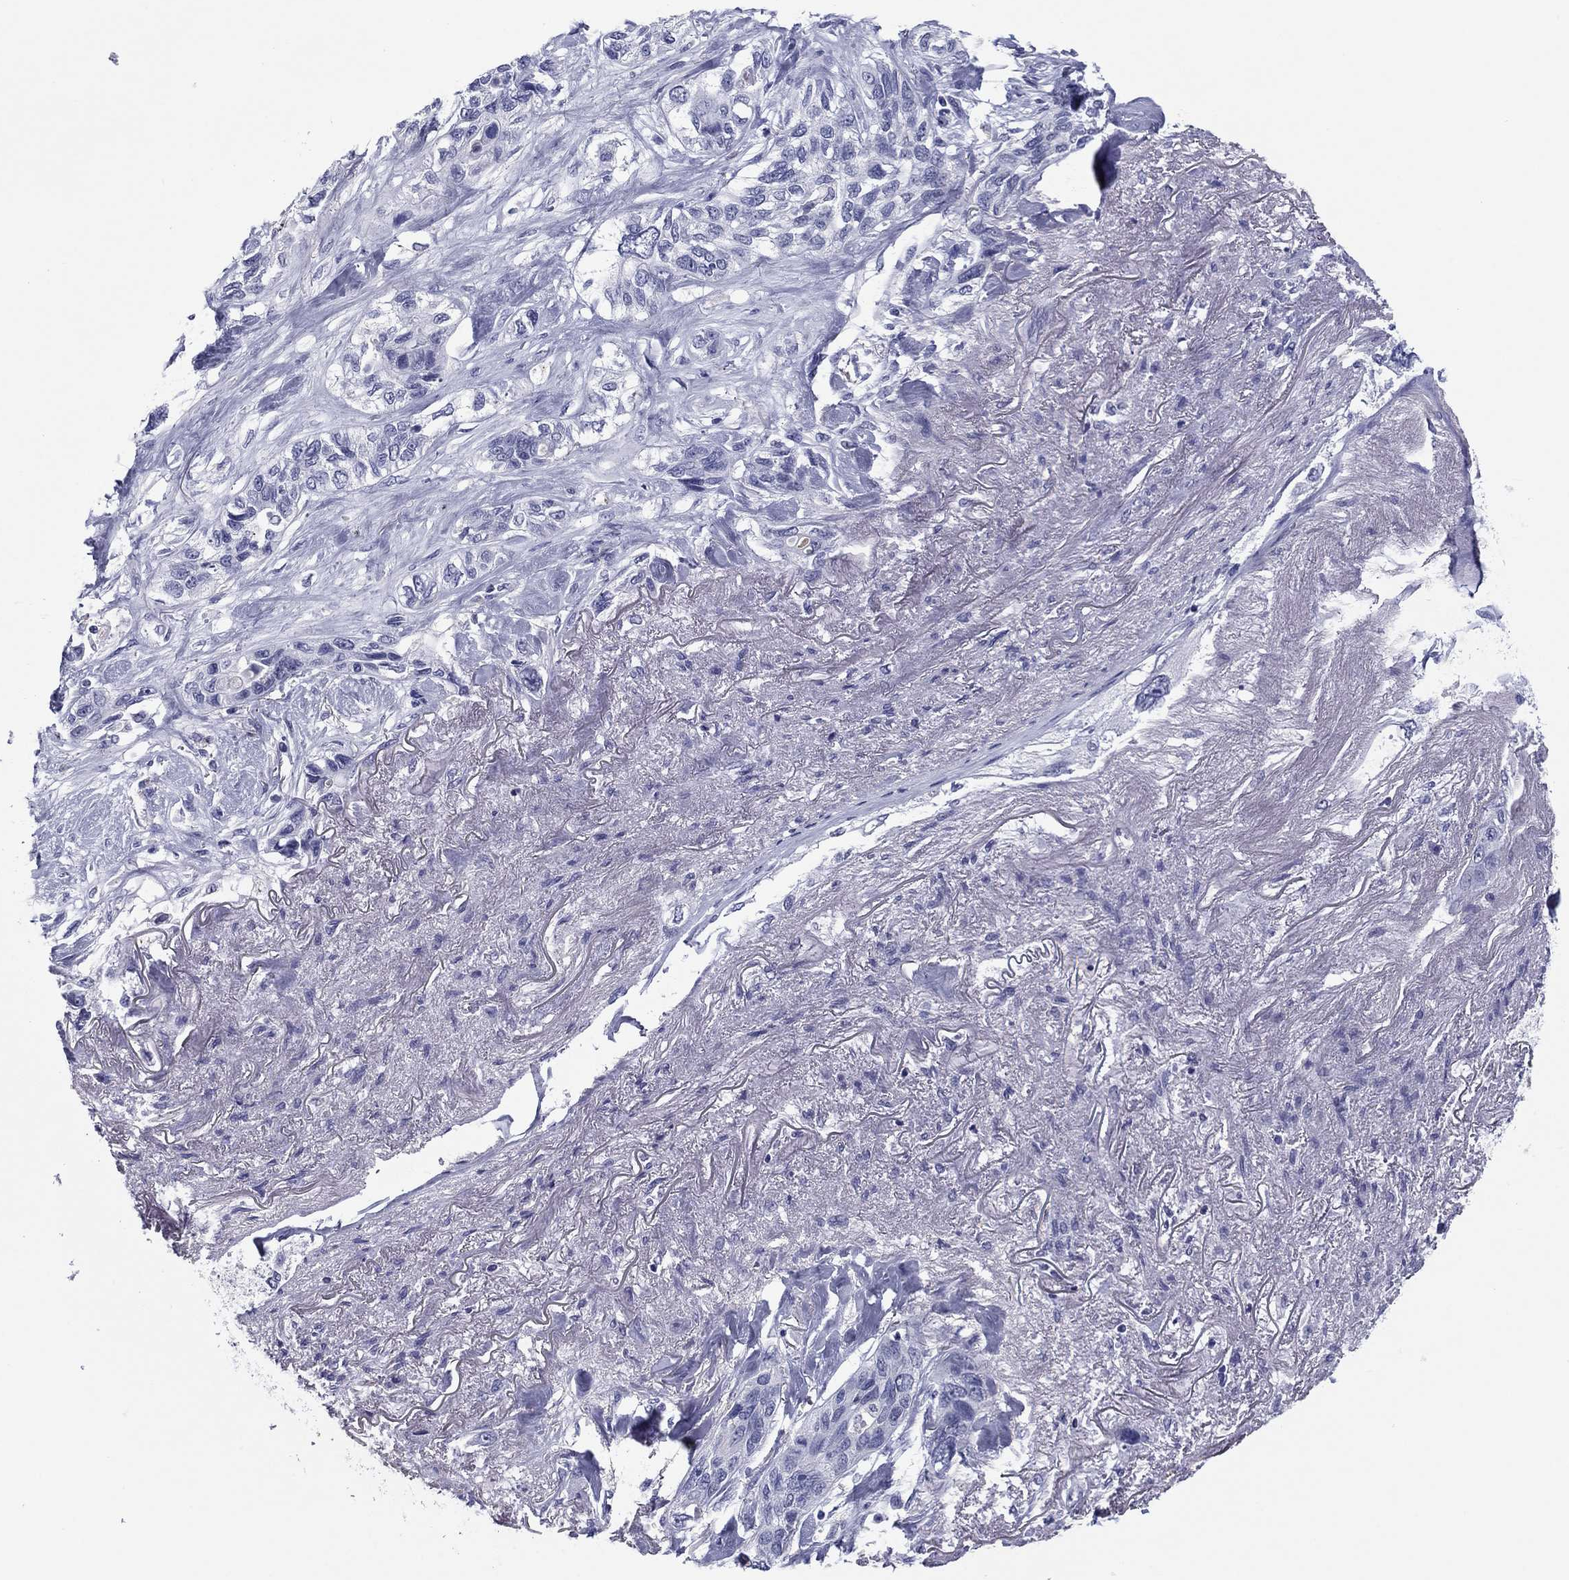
{"staining": {"intensity": "negative", "quantity": "none", "location": "none"}, "tissue": "lung cancer", "cell_type": "Tumor cells", "image_type": "cancer", "snomed": [{"axis": "morphology", "description": "Squamous cell carcinoma, NOS"}, {"axis": "topography", "description": "Lung"}], "caption": "DAB immunohistochemical staining of human lung squamous cell carcinoma shows no significant positivity in tumor cells.", "gene": "TCFL5", "patient": {"sex": "female", "age": 70}}